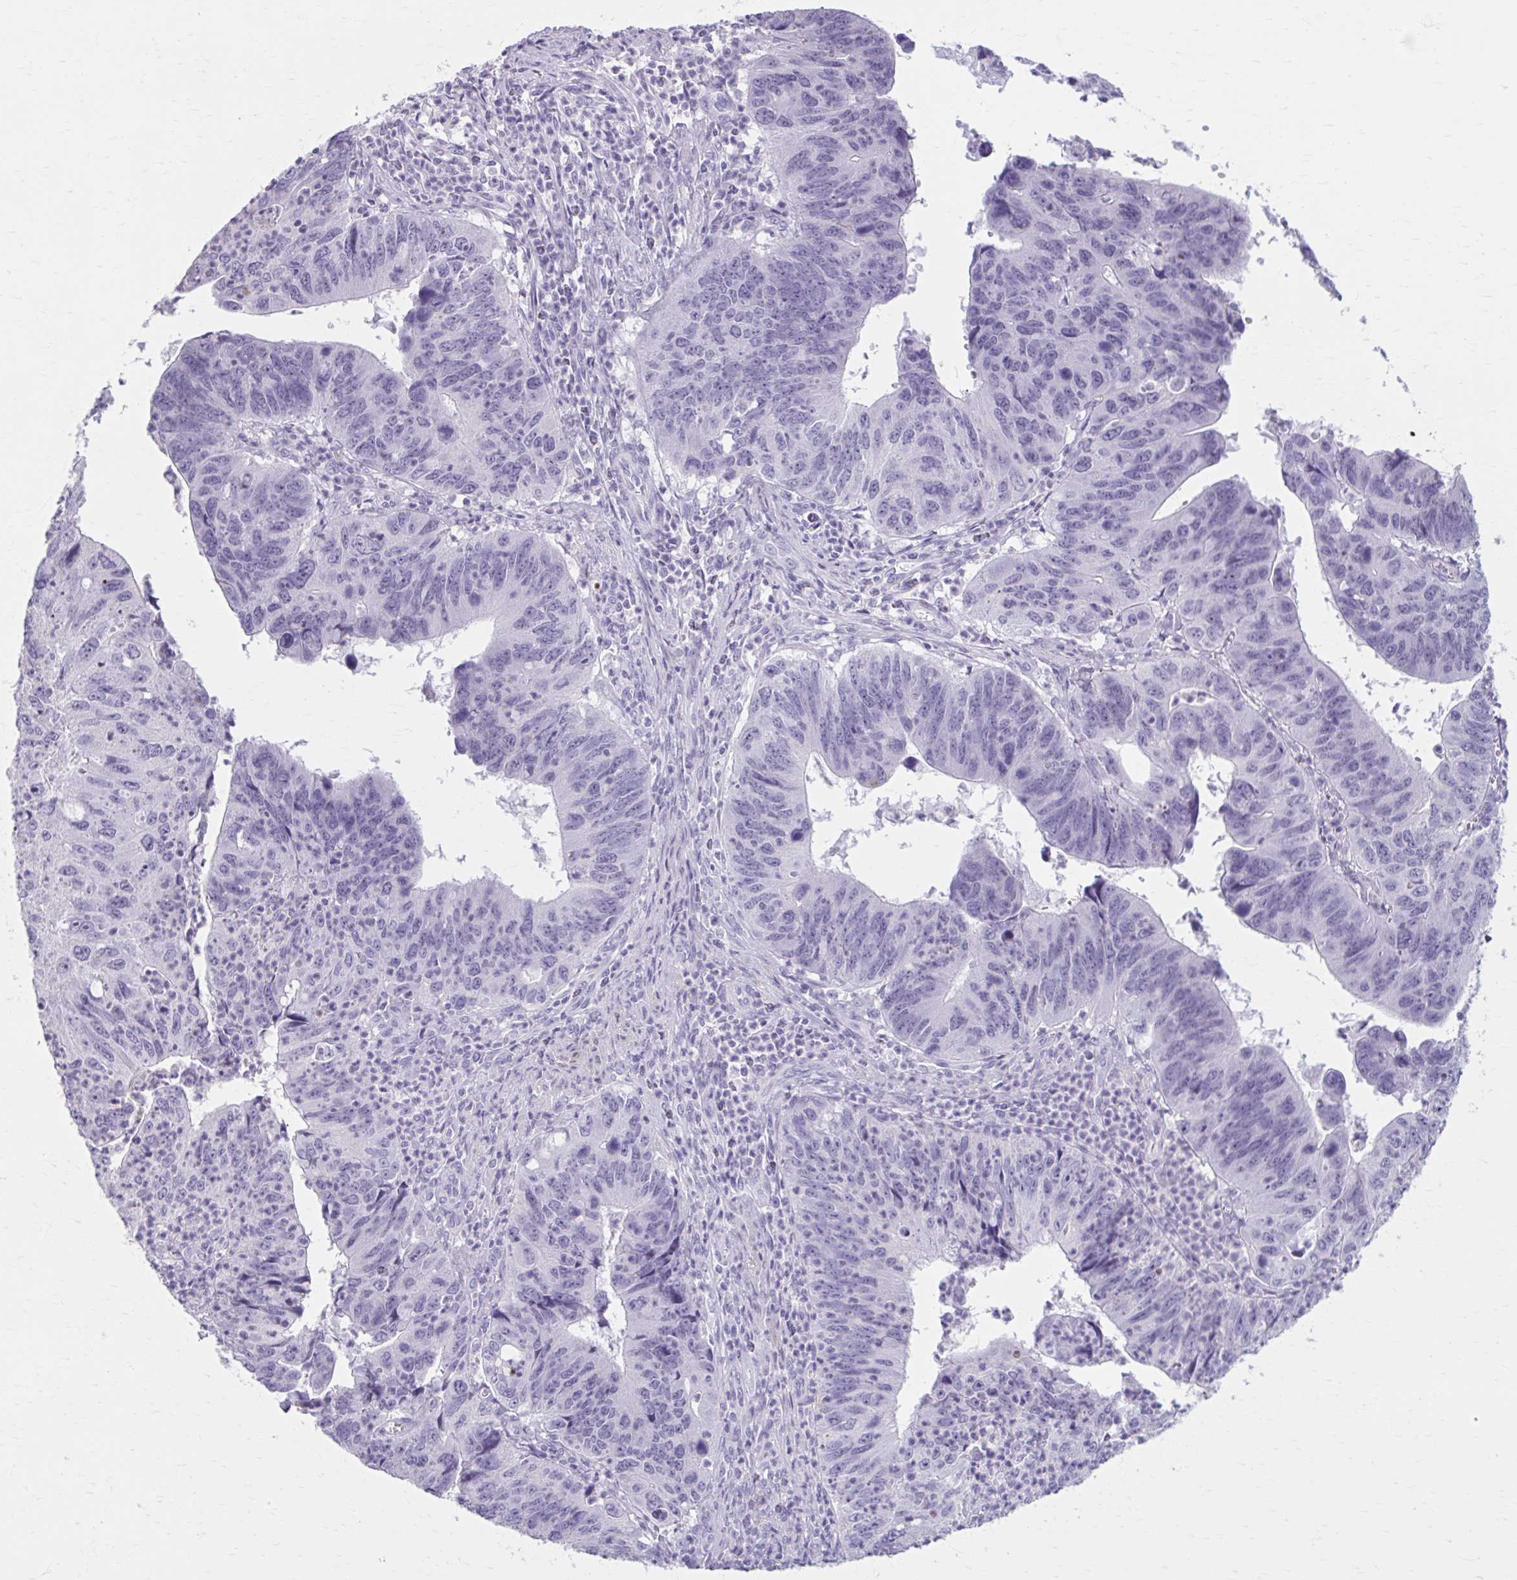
{"staining": {"intensity": "negative", "quantity": "none", "location": "none"}, "tissue": "stomach cancer", "cell_type": "Tumor cells", "image_type": "cancer", "snomed": [{"axis": "morphology", "description": "Adenocarcinoma, NOS"}, {"axis": "topography", "description": "Stomach"}], "caption": "DAB immunohistochemical staining of adenocarcinoma (stomach) demonstrates no significant expression in tumor cells.", "gene": "OR4B1", "patient": {"sex": "male", "age": 59}}